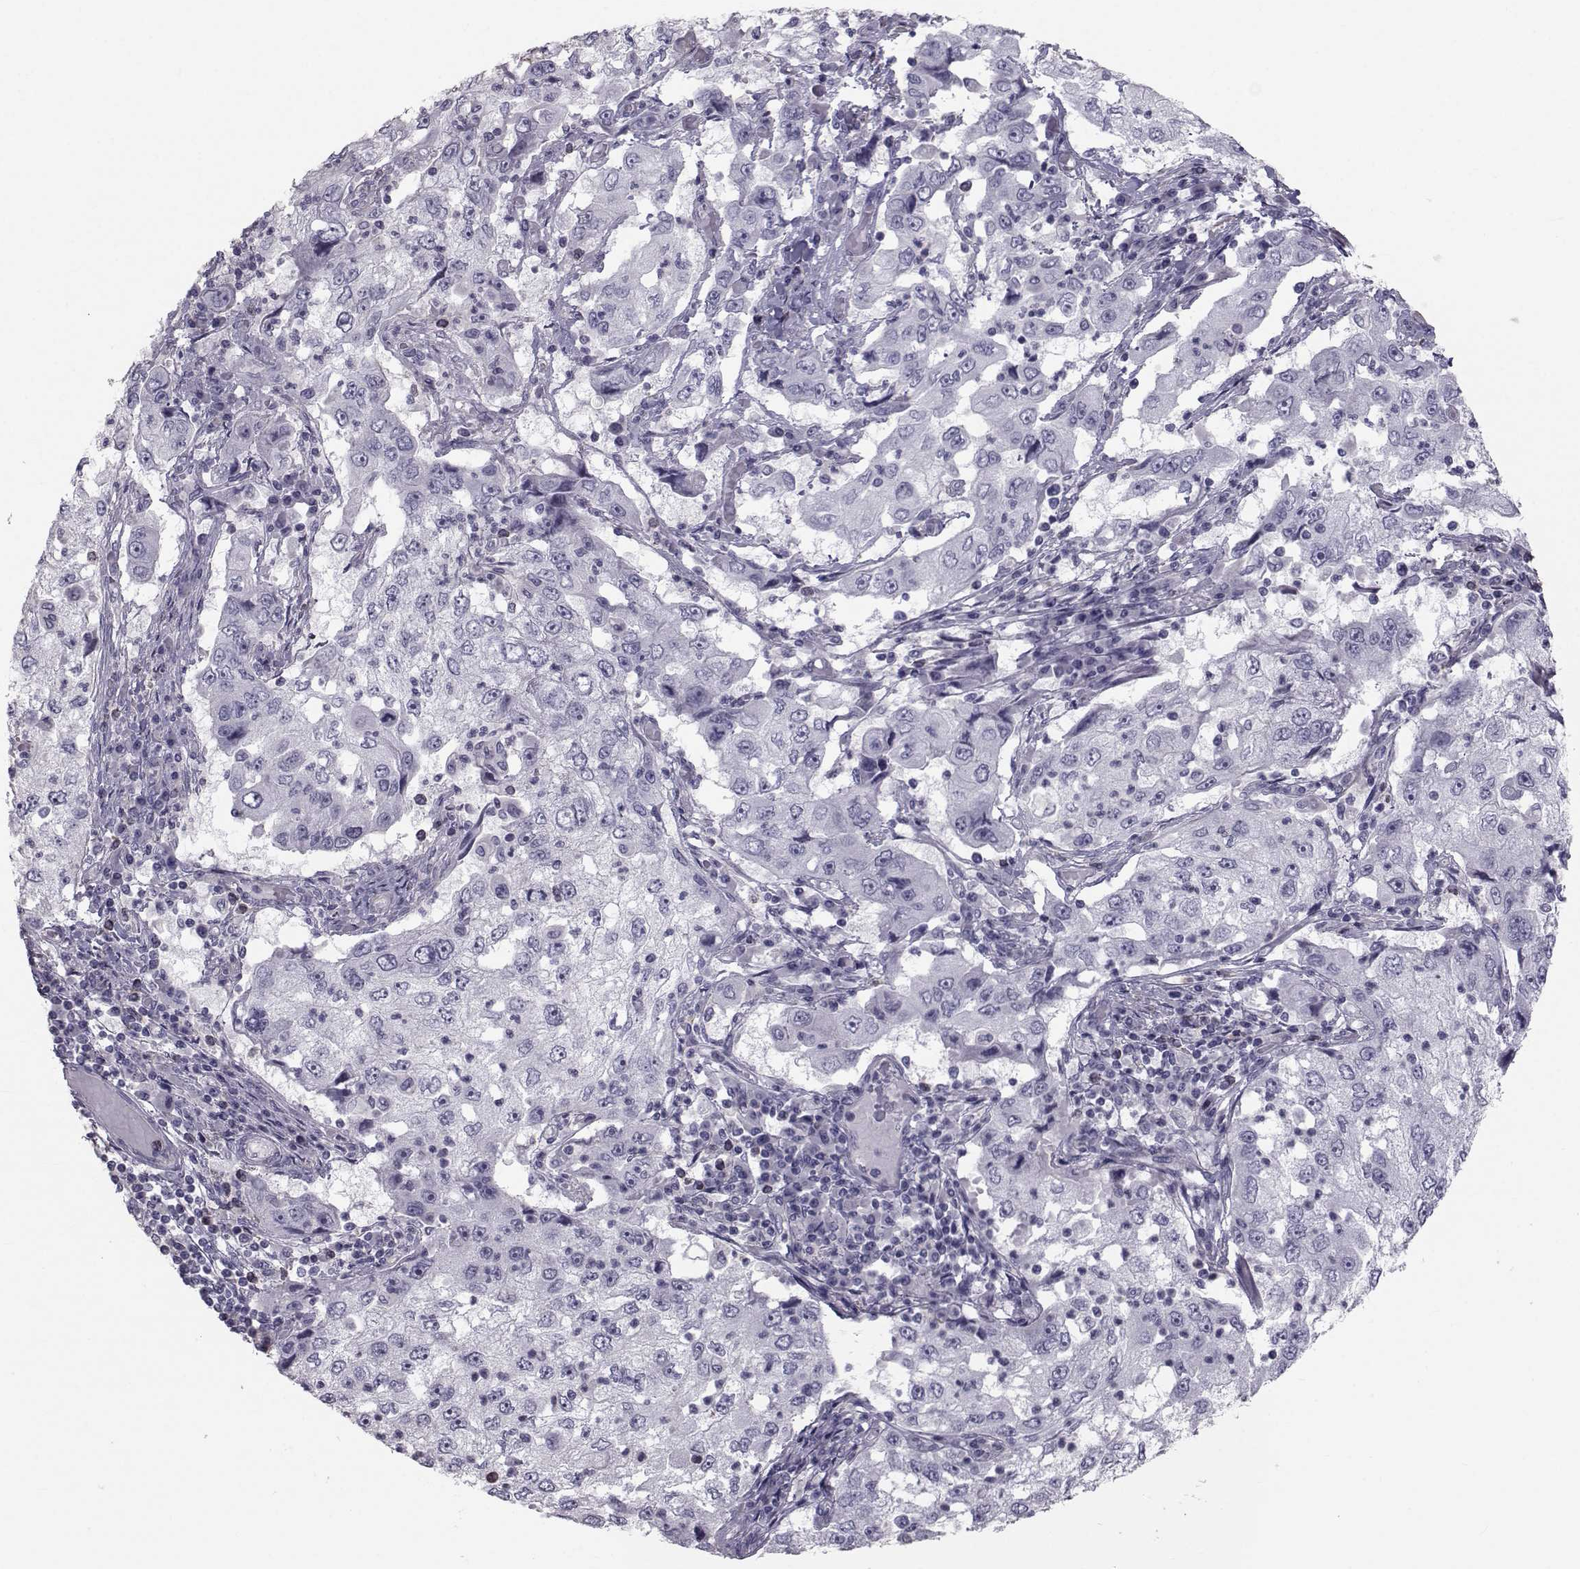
{"staining": {"intensity": "negative", "quantity": "none", "location": "none"}, "tissue": "cervical cancer", "cell_type": "Tumor cells", "image_type": "cancer", "snomed": [{"axis": "morphology", "description": "Squamous cell carcinoma, NOS"}, {"axis": "topography", "description": "Cervix"}], "caption": "Immunohistochemistry micrograph of neoplastic tissue: human cervical squamous cell carcinoma stained with DAB demonstrates no significant protein expression in tumor cells.", "gene": "GARIN3", "patient": {"sex": "female", "age": 36}}